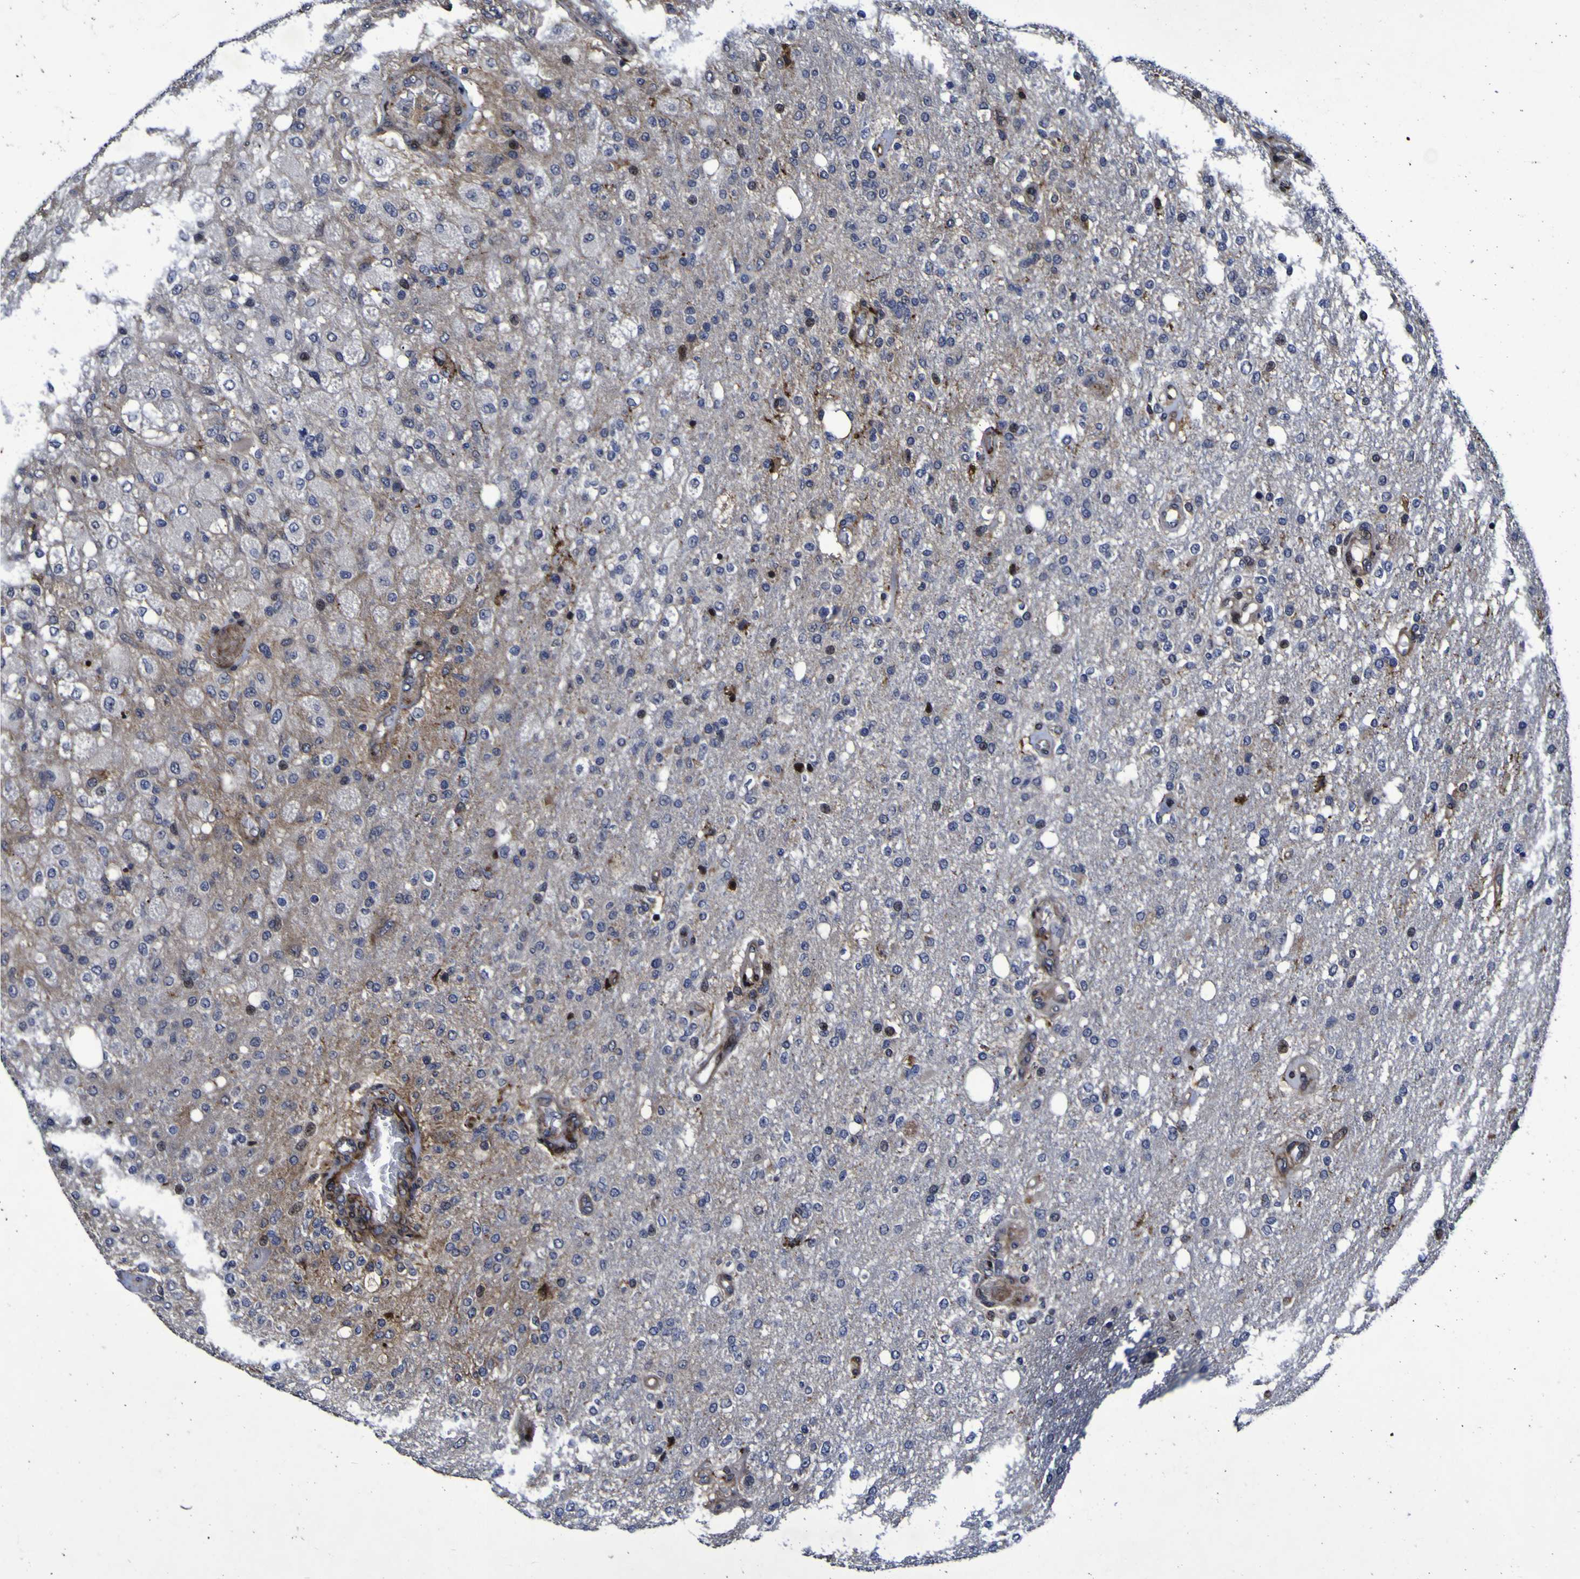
{"staining": {"intensity": "moderate", "quantity": "<25%", "location": "nuclear"}, "tissue": "glioma", "cell_type": "Tumor cells", "image_type": "cancer", "snomed": [{"axis": "morphology", "description": "Normal tissue, NOS"}, {"axis": "morphology", "description": "Glioma, malignant, High grade"}, {"axis": "topography", "description": "Cerebral cortex"}], "caption": "Immunohistochemical staining of glioma exhibits low levels of moderate nuclear positivity in approximately <25% of tumor cells. (Brightfield microscopy of DAB IHC at high magnification).", "gene": "MGLL", "patient": {"sex": "male", "age": 77}}